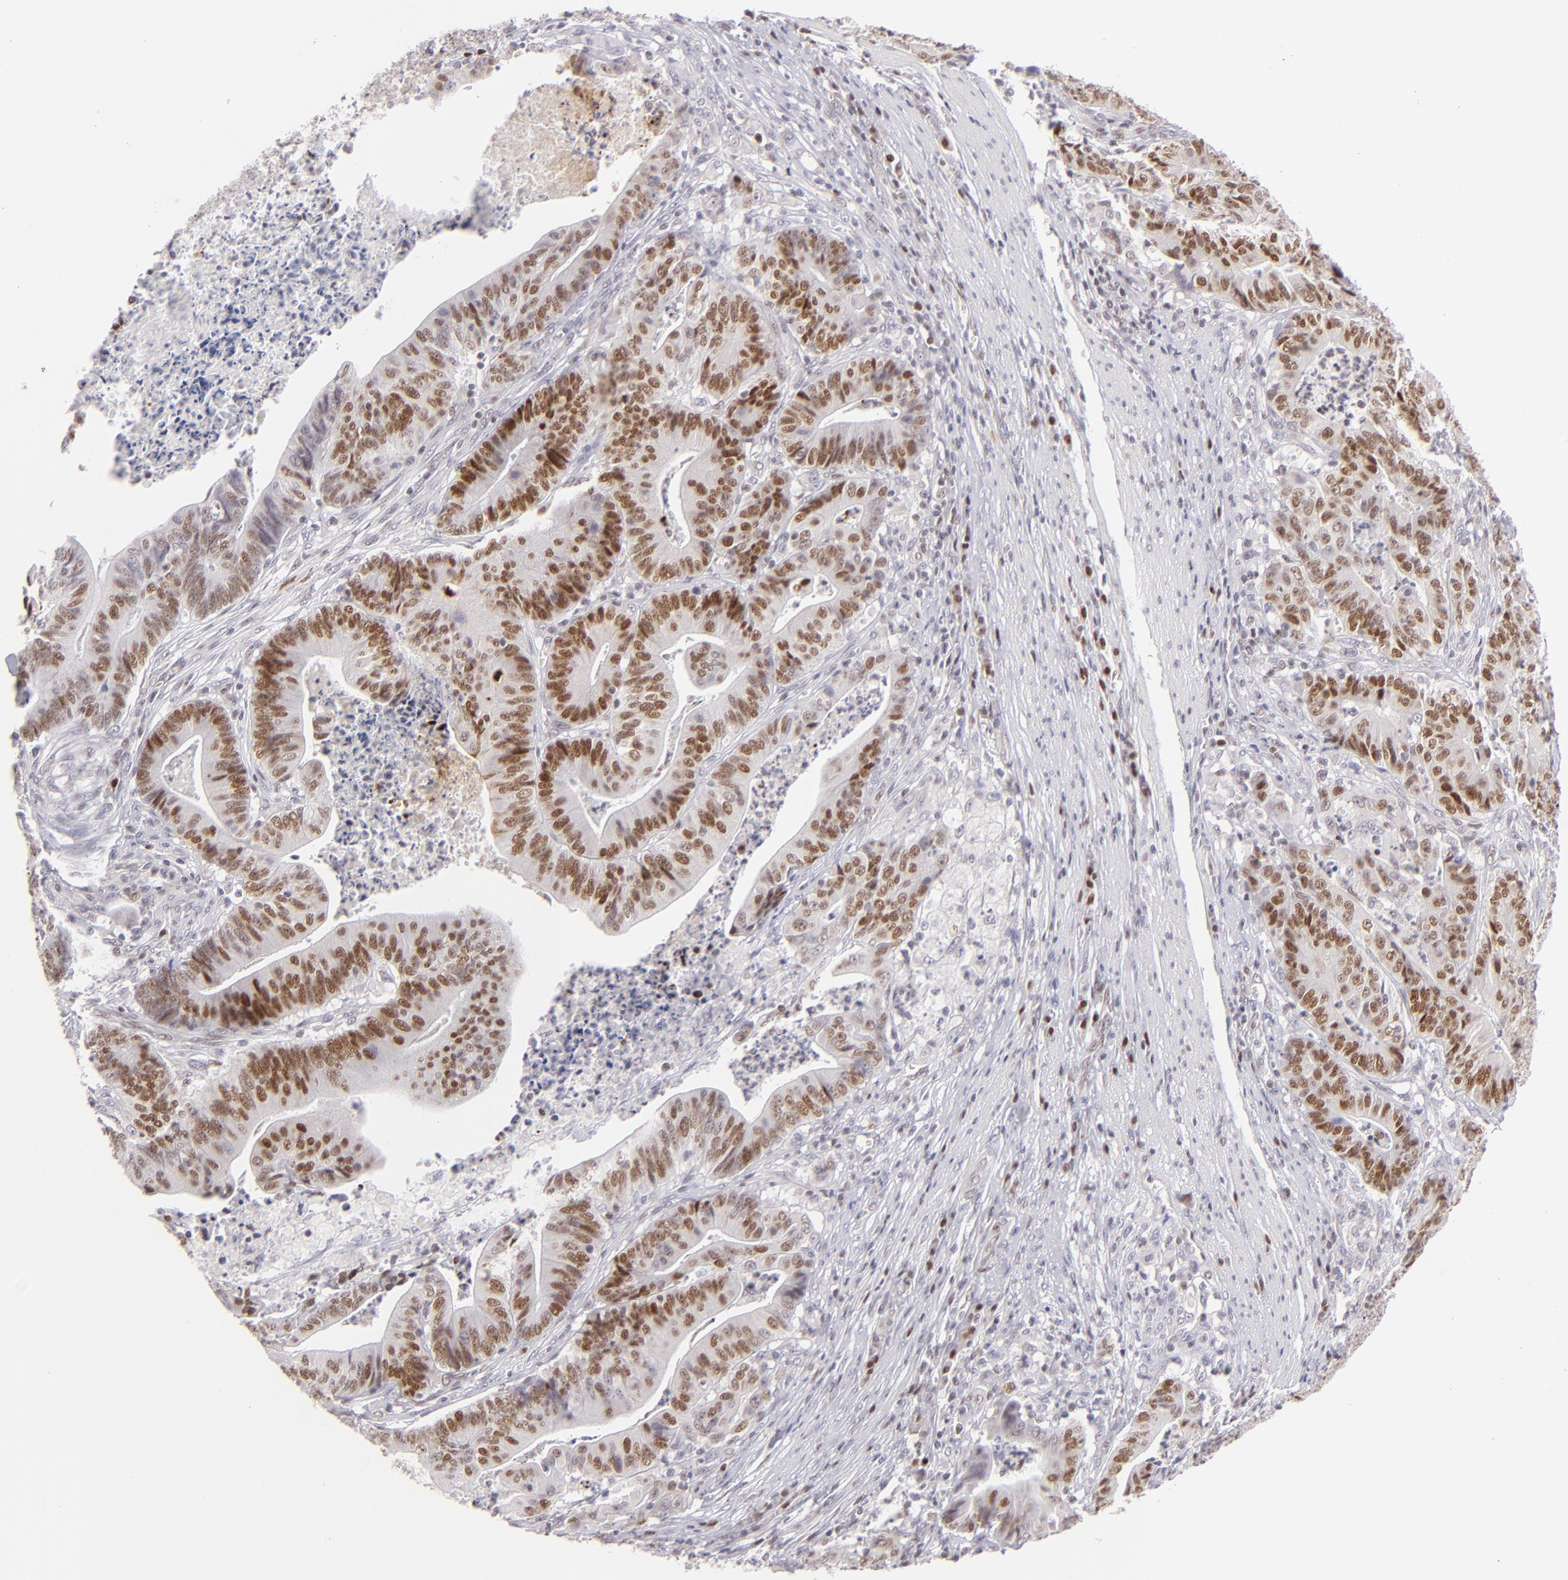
{"staining": {"intensity": "moderate", "quantity": ">75%", "location": "nuclear"}, "tissue": "stomach cancer", "cell_type": "Tumor cells", "image_type": "cancer", "snomed": [{"axis": "morphology", "description": "Adenocarcinoma, NOS"}, {"axis": "topography", "description": "Stomach, lower"}], "caption": "This is a micrograph of immunohistochemistry staining of stomach cancer, which shows moderate staining in the nuclear of tumor cells.", "gene": "POU2F1", "patient": {"sex": "female", "age": 86}}